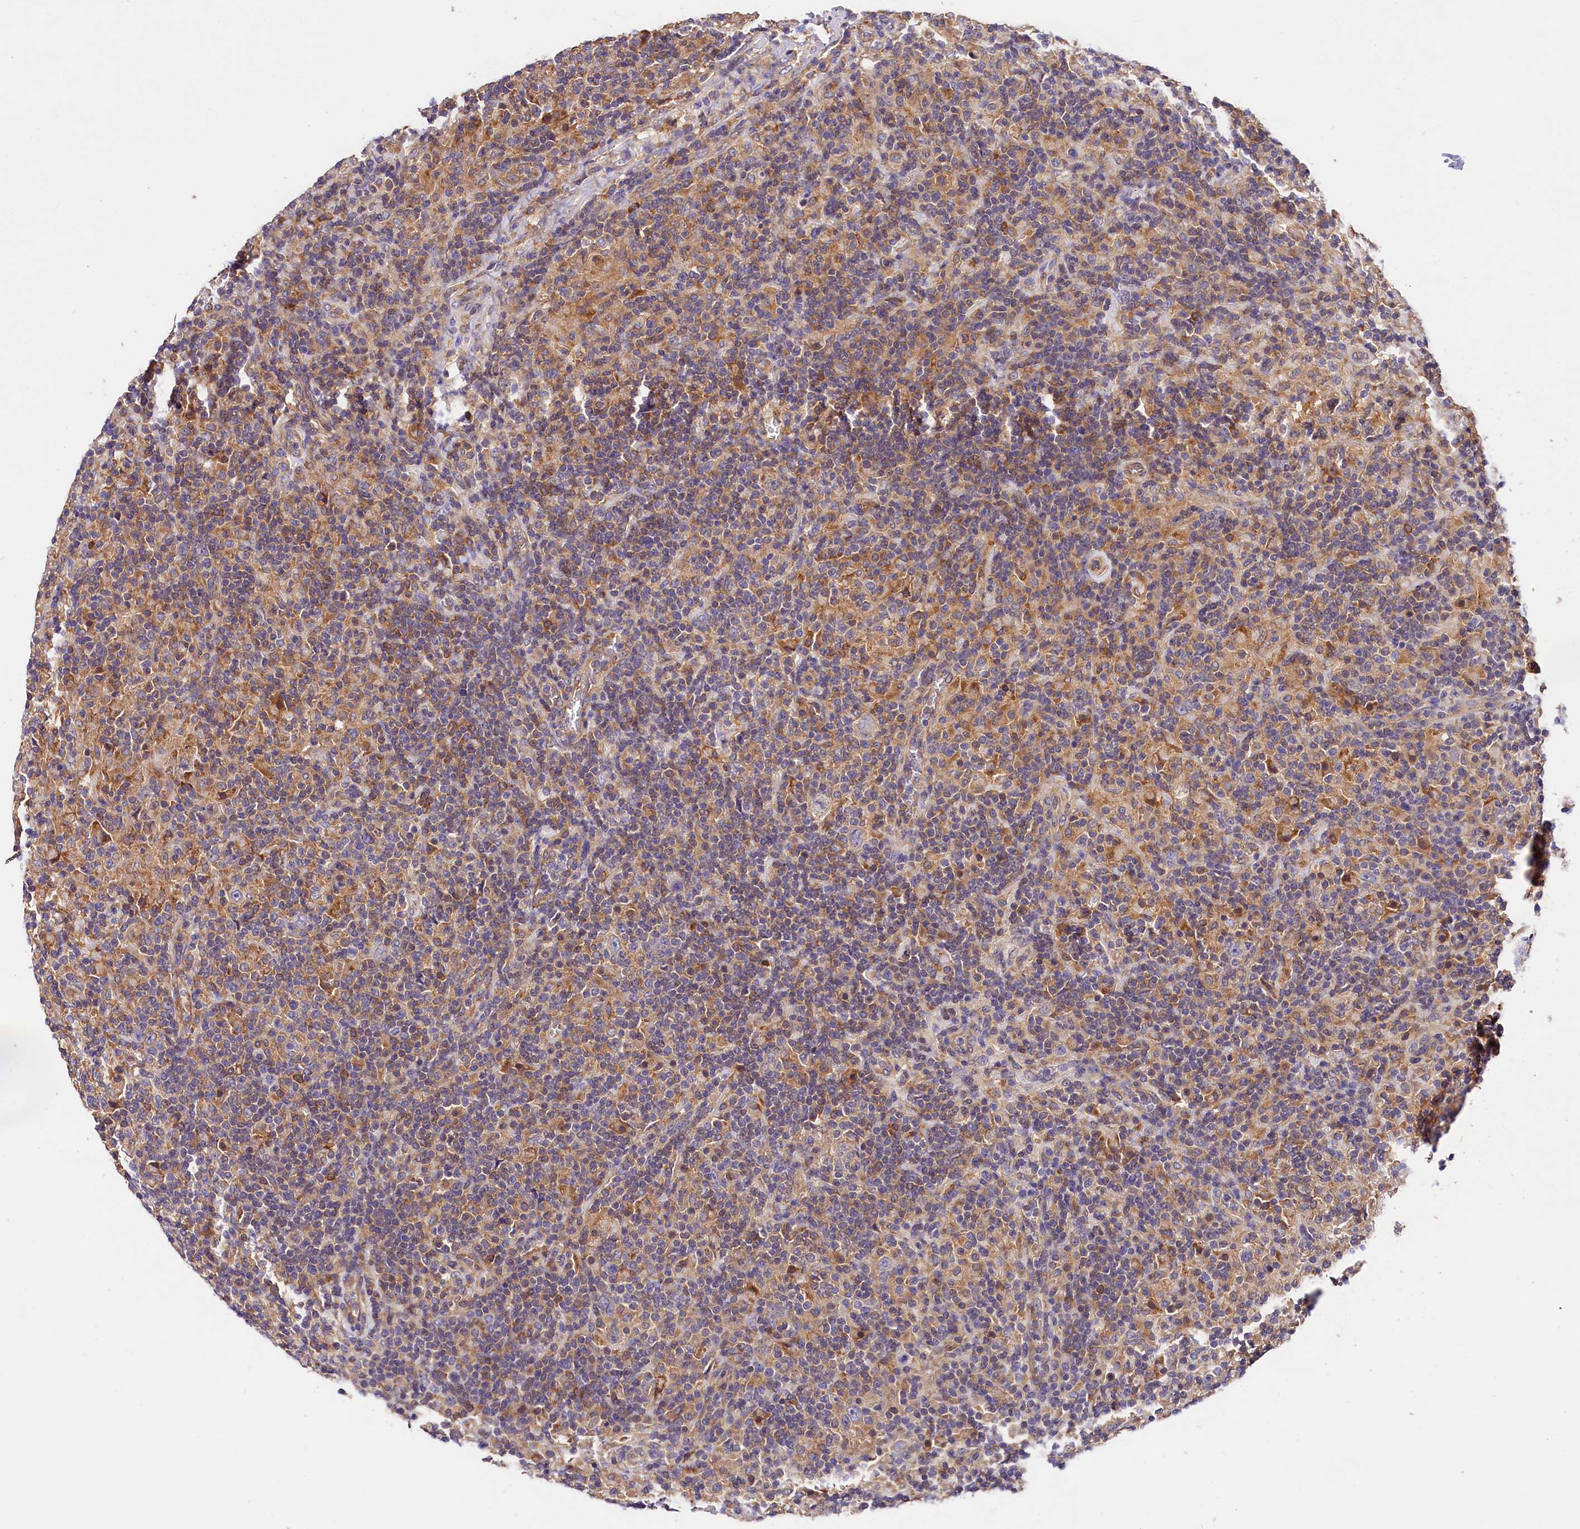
{"staining": {"intensity": "negative", "quantity": "none", "location": "none"}, "tissue": "lymphoma", "cell_type": "Tumor cells", "image_type": "cancer", "snomed": [{"axis": "morphology", "description": "Hodgkin's disease, NOS"}, {"axis": "topography", "description": "Lymph node"}], "caption": "The IHC image has no significant expression in tumor cells of lymphoma tissue.", "gene": "OAS3", "patient": {"sex": "male", "age": 70}}